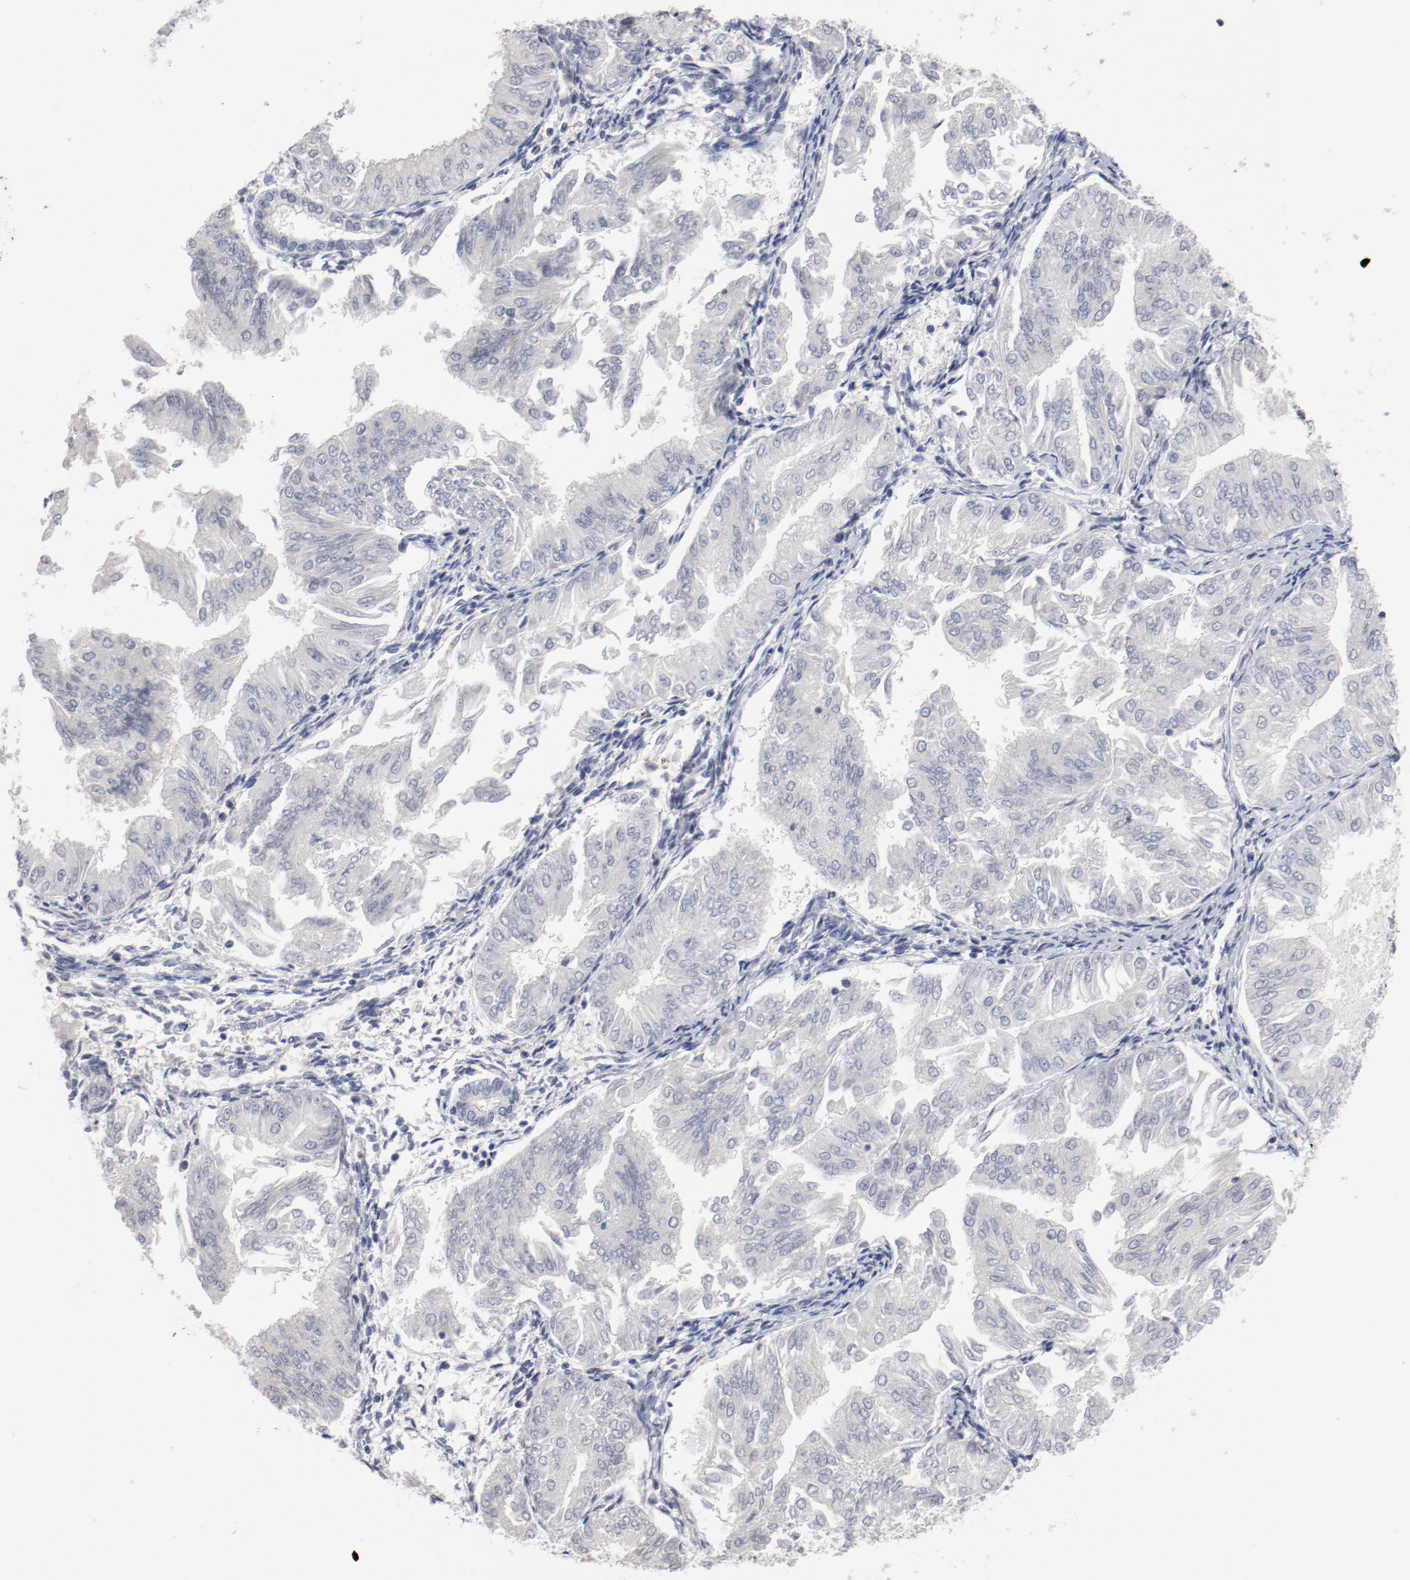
{"staining": {"intensity": "negative", "quantity": "none", "location": "none"}, "tissue": "endometrial cancer", "cell_type": "Tumor cells", "image_type": "cancer", "snomed": [{"axis": "morphology", "description": "Adenocarcinoma, NOS"}, {"axis": "topography", "description": "Endometrium"}], "caption": "Immunohistochemistry of endometrial cancer exhibits no positivity in tumor cells.", "gene": "CBL", "patient": {"sex": "female", "age": 53}}